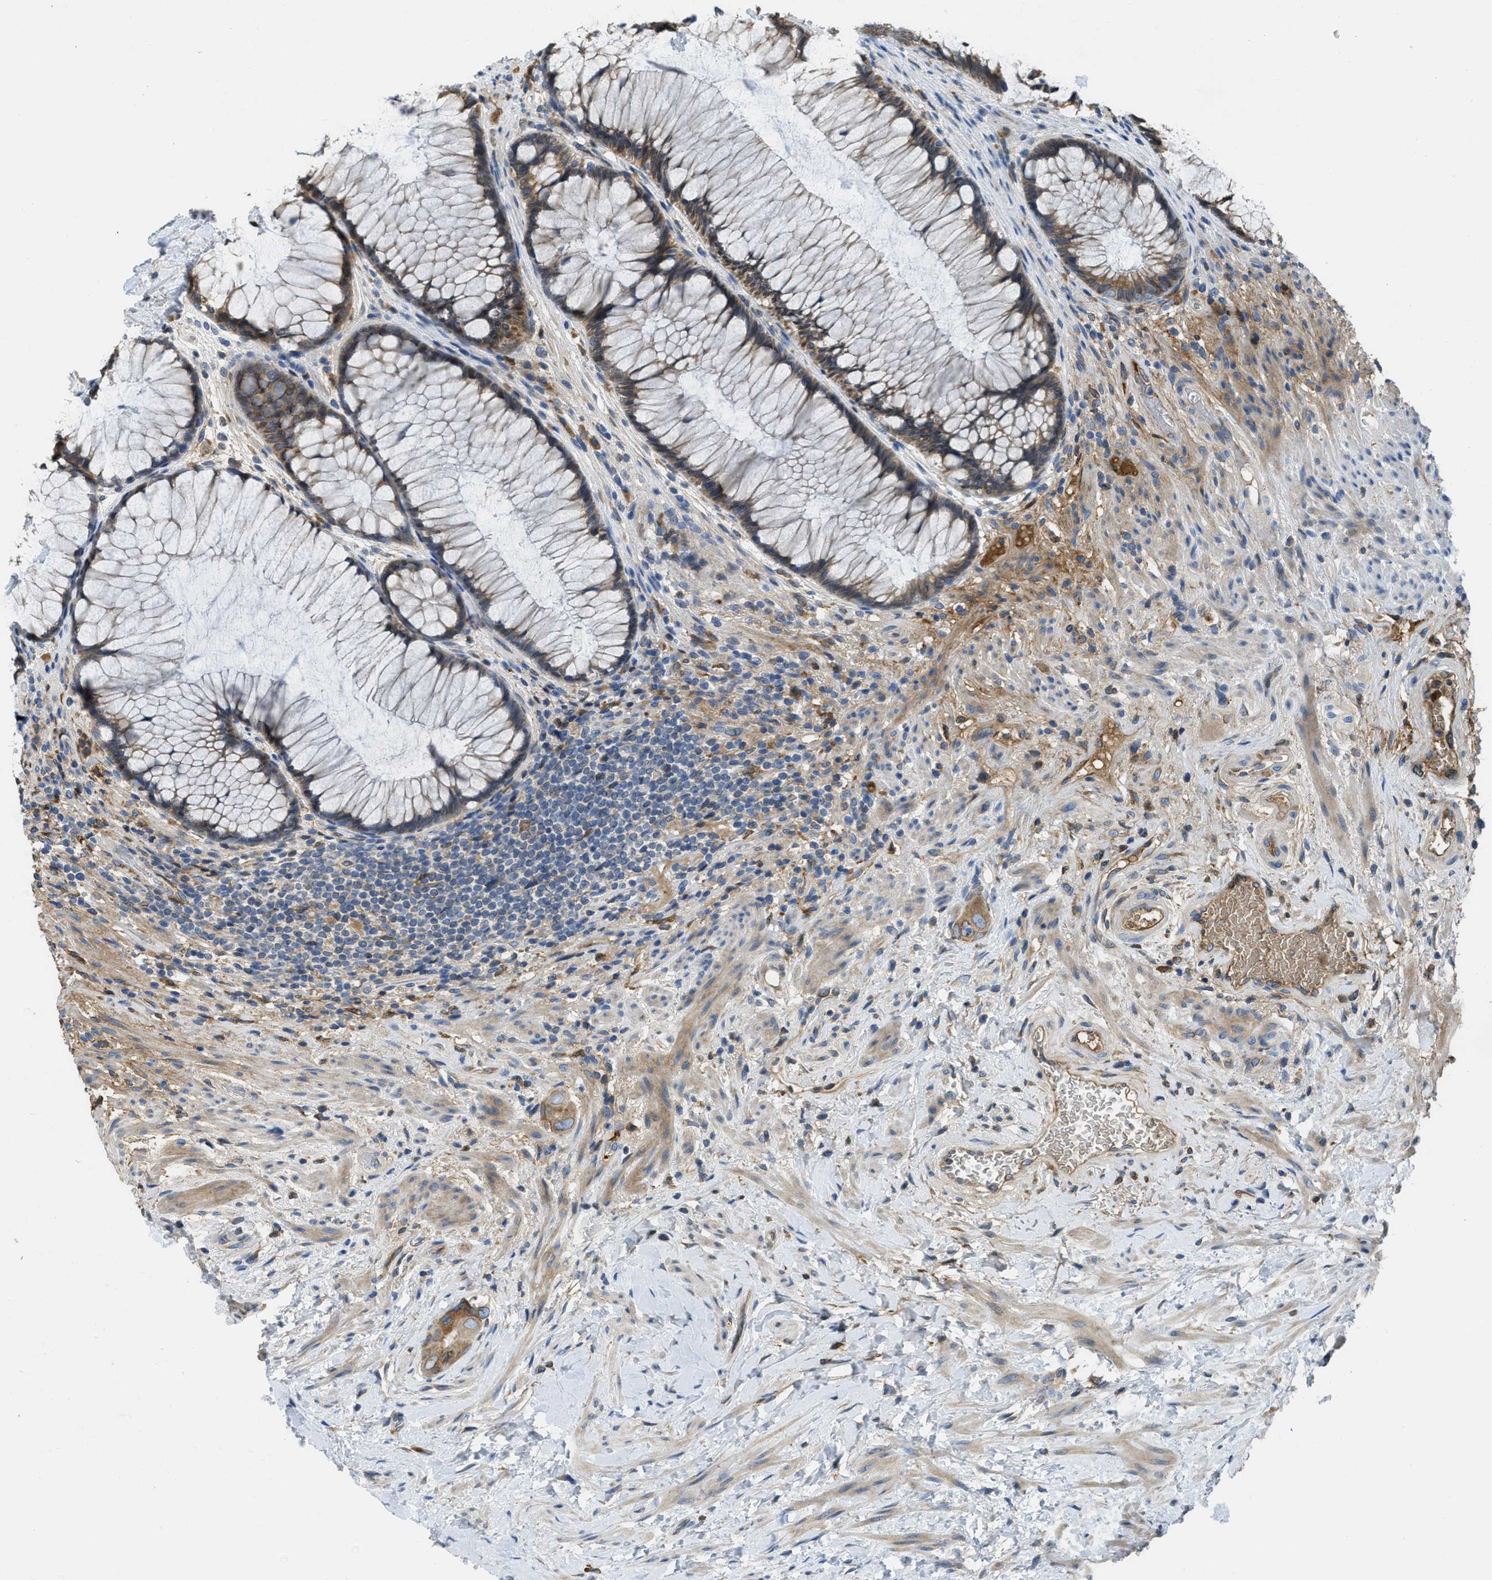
{"staining": {"intensity": "moderate", "quantity": ">75%", "location": "cytoplasmic/membranous"}, "tissue": "colorectal cancer", "cell_type": "Tumor cells", "image_type": "cancer", "snomed": [{"axis": "morphology", "description": "Adenocarcinoma, NOS"}, {"axis": "topography", "description": "Rectum"}], "caption": "A micrograph showing moderate cytoplasmic/membranous positivity in about >75% of tumor cells in adenocarcinoma (colorectal), as visualized by brown immunohistochemical staining.", "gene": "MPDU1", "patient": {"sex": "male", "age": 51}}